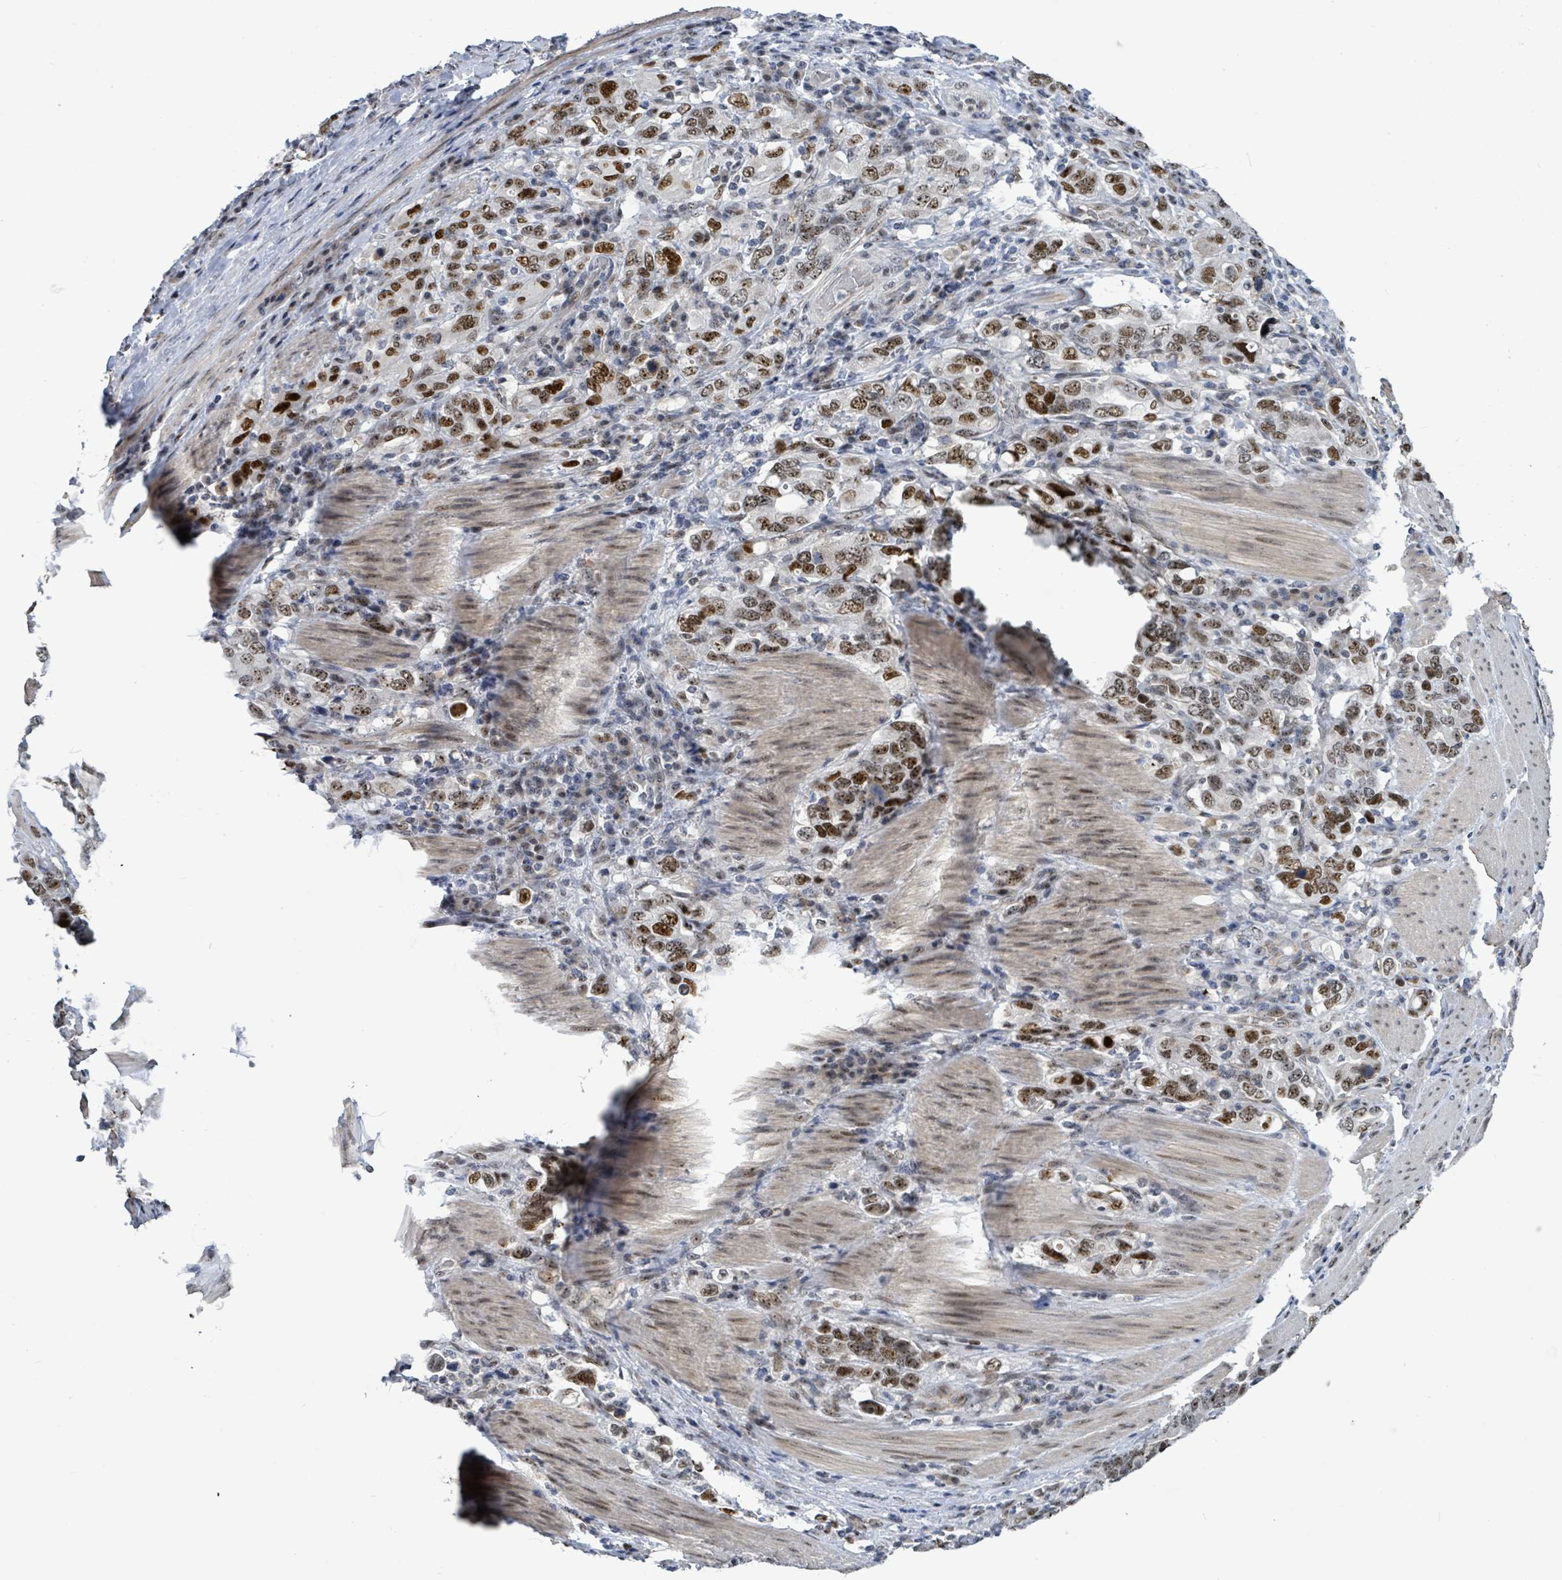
{"staining": {"intensity": "strong", "quantity": ">75%", "location": "nuclear"}, "tissue": "stomach cancer", "cell_type": "Tumor cells", "image_type": "cancer", "snomed": [{"axis": "morphology", "description": "Adenocarcinoma, NOS"}, {"axis": "topography", "description": "Stomach, upper"}, {"axis": "topography", "description": "Stomach"}], "caption": "DAB (3,3'-diaminobenzidine) immunohistochemical staining of human stomach cancer (adenocarcinoma) exhibits strong nuclear protein positivity in approximately >75% of tumor cells.", "gene": "RRN3", "patient": {"sex": "male", "age": 62}}